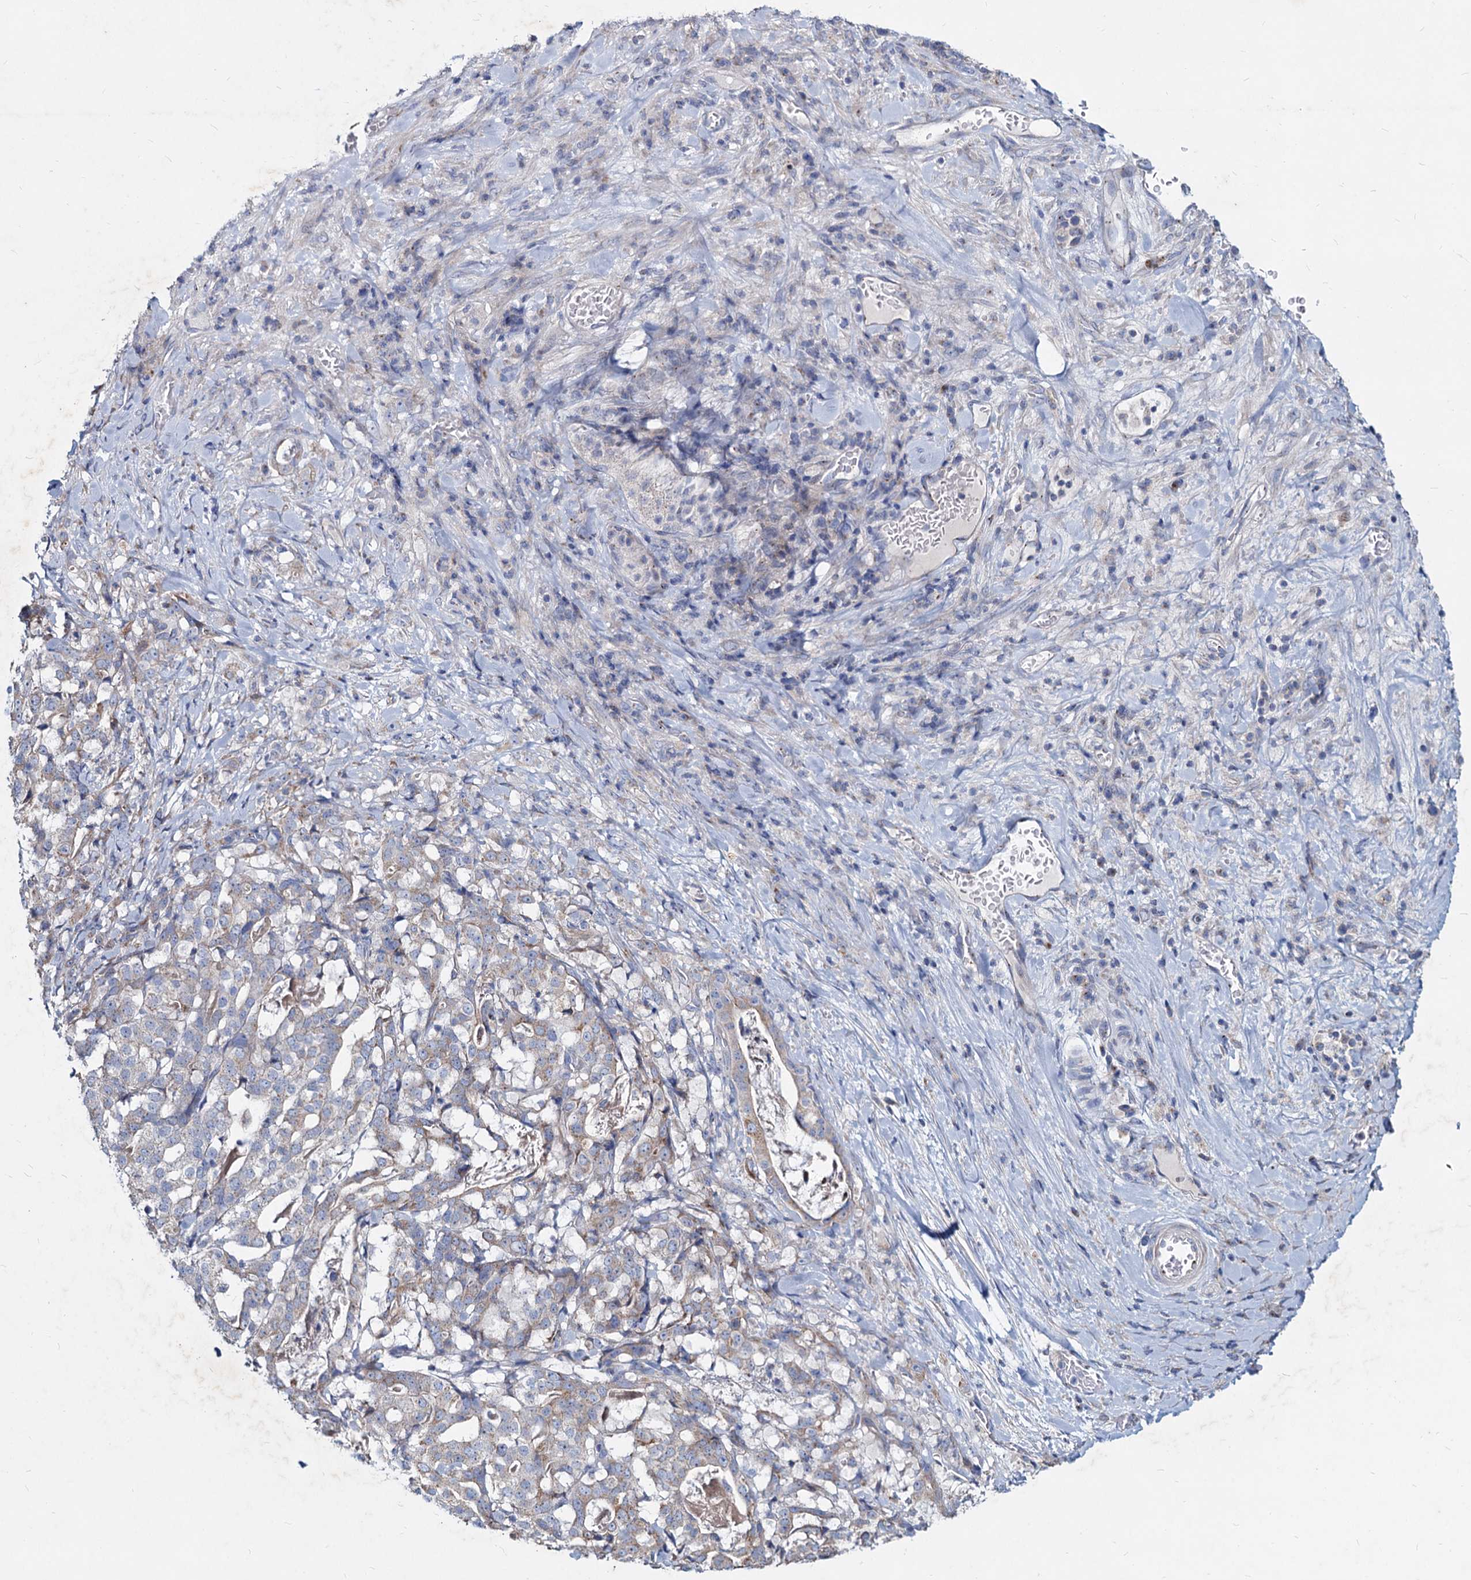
{"staining": {"intensity": "weak", "quantity": "<25%", "location": "cytoplasmic/membranous"}, "tissue": "stomach cancer", "cell_type": "Tumor cells", "image_type": "cancer", "snomed": [{"axis": "morphology", "description": "Adenocarcinoma, NOS"}, {"axis": "topography", "description": "Stomach"}], "caption": "Immunohistochemistry micrograph of stomach cancer stained for a protein (brown), which demonstrates no expression in tumor cells.", "gene": "AGBL4", "patient": {"sex": "male", "age": 48}}